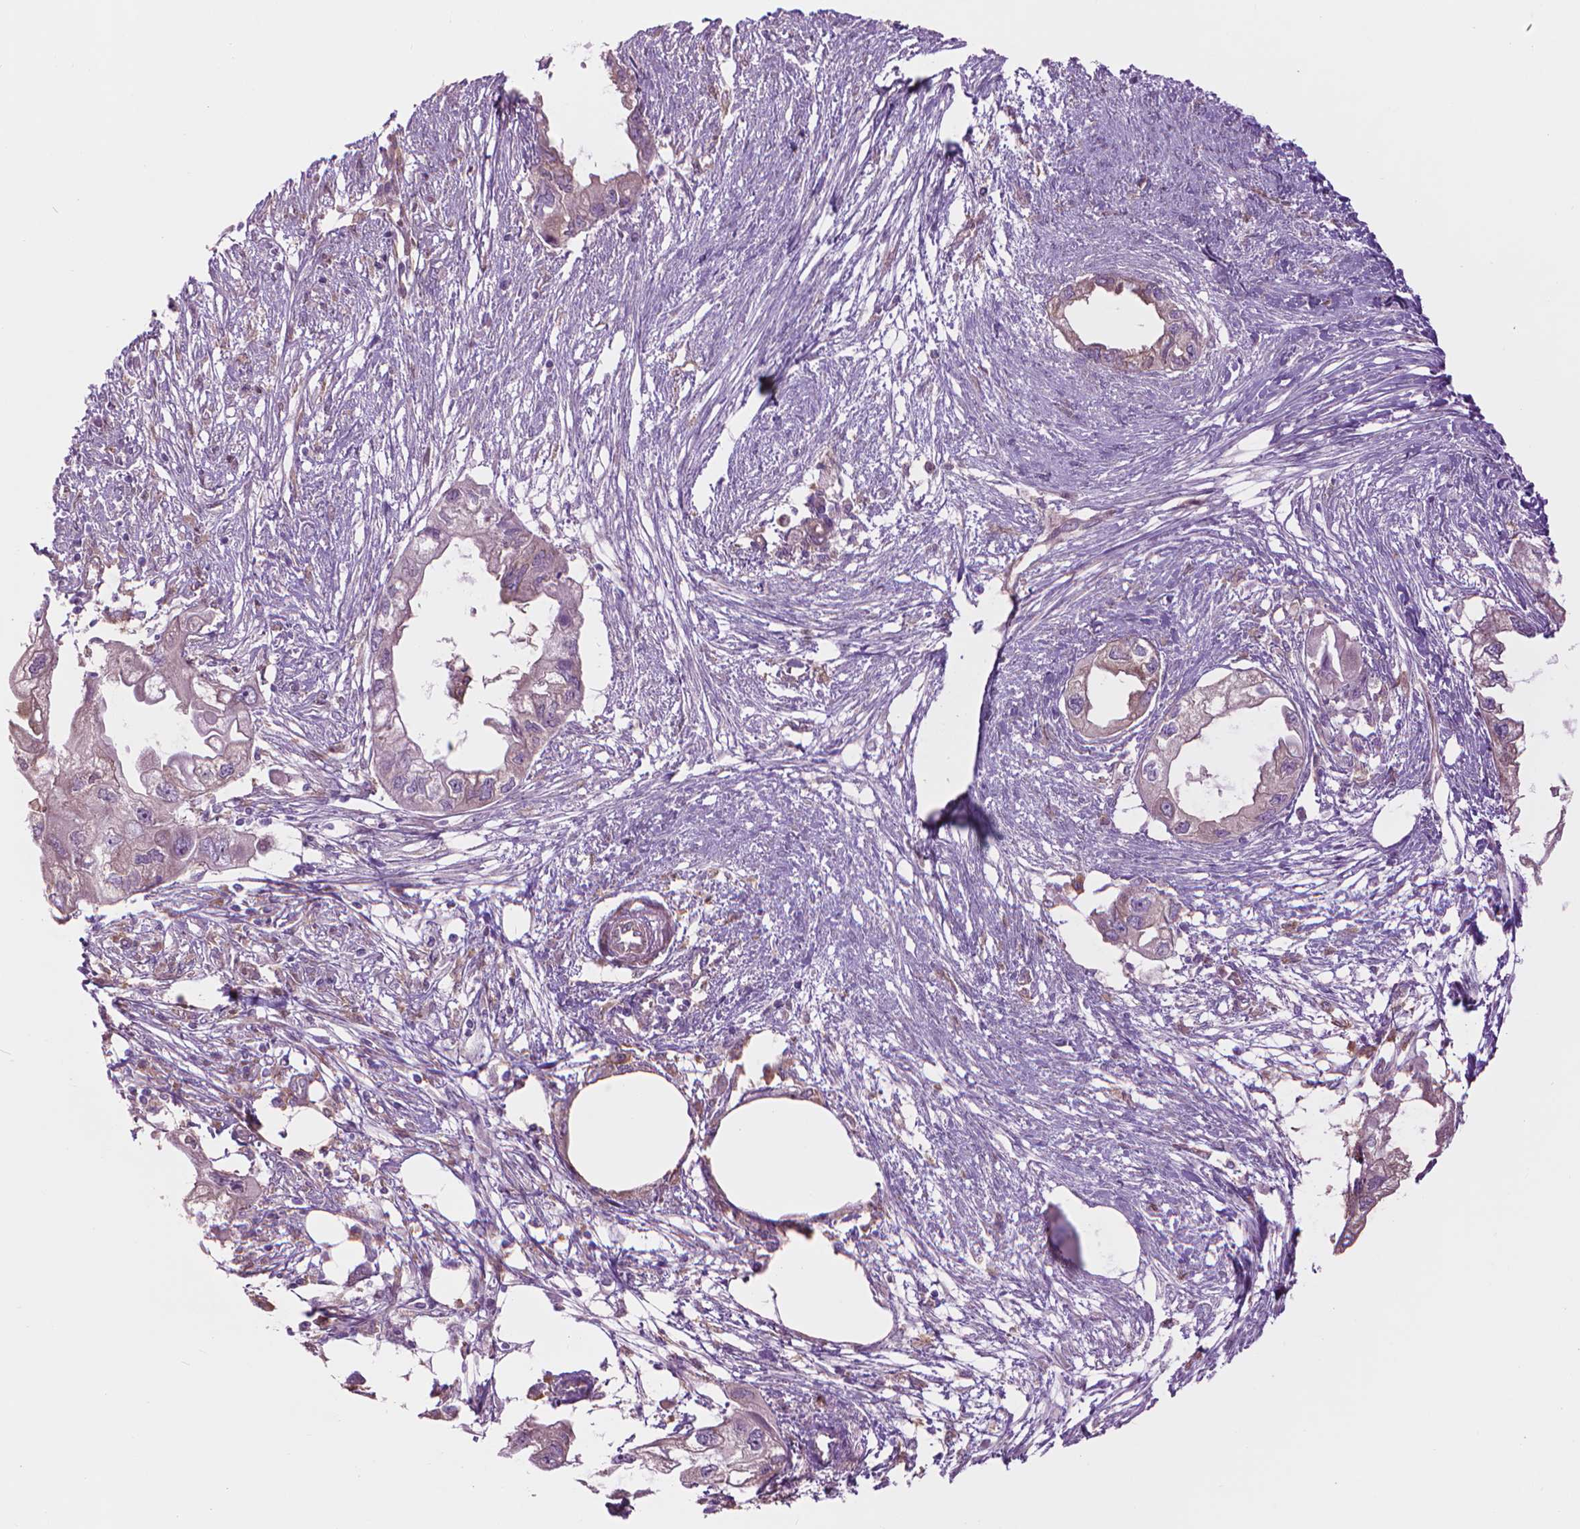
{"staining": {"intensity": "weak", "quantity": "<25%", "location": "cytoplasmic/membranous"}, "tissue": "endometrial cancer", "cell_type": "Tumor cells", "image_type": "cancer", "snomed": [{"axis": "morphology", "description": "Adenocarcinoma, NOS"}, {"axis": "morphology", "description": "Adenocarcinoma, metastatic, NOS"}, {"axis": "topography", "description": "Adipose tissue"}, {"axis": "topography", "description": "Endometrium"}], "caption": "Endometrial cancer was stained to show a protein in brown. There is no significant expression in tumor cells.", "gene": "CORO1B", "patient": {"sex": "female", "age": 67}}